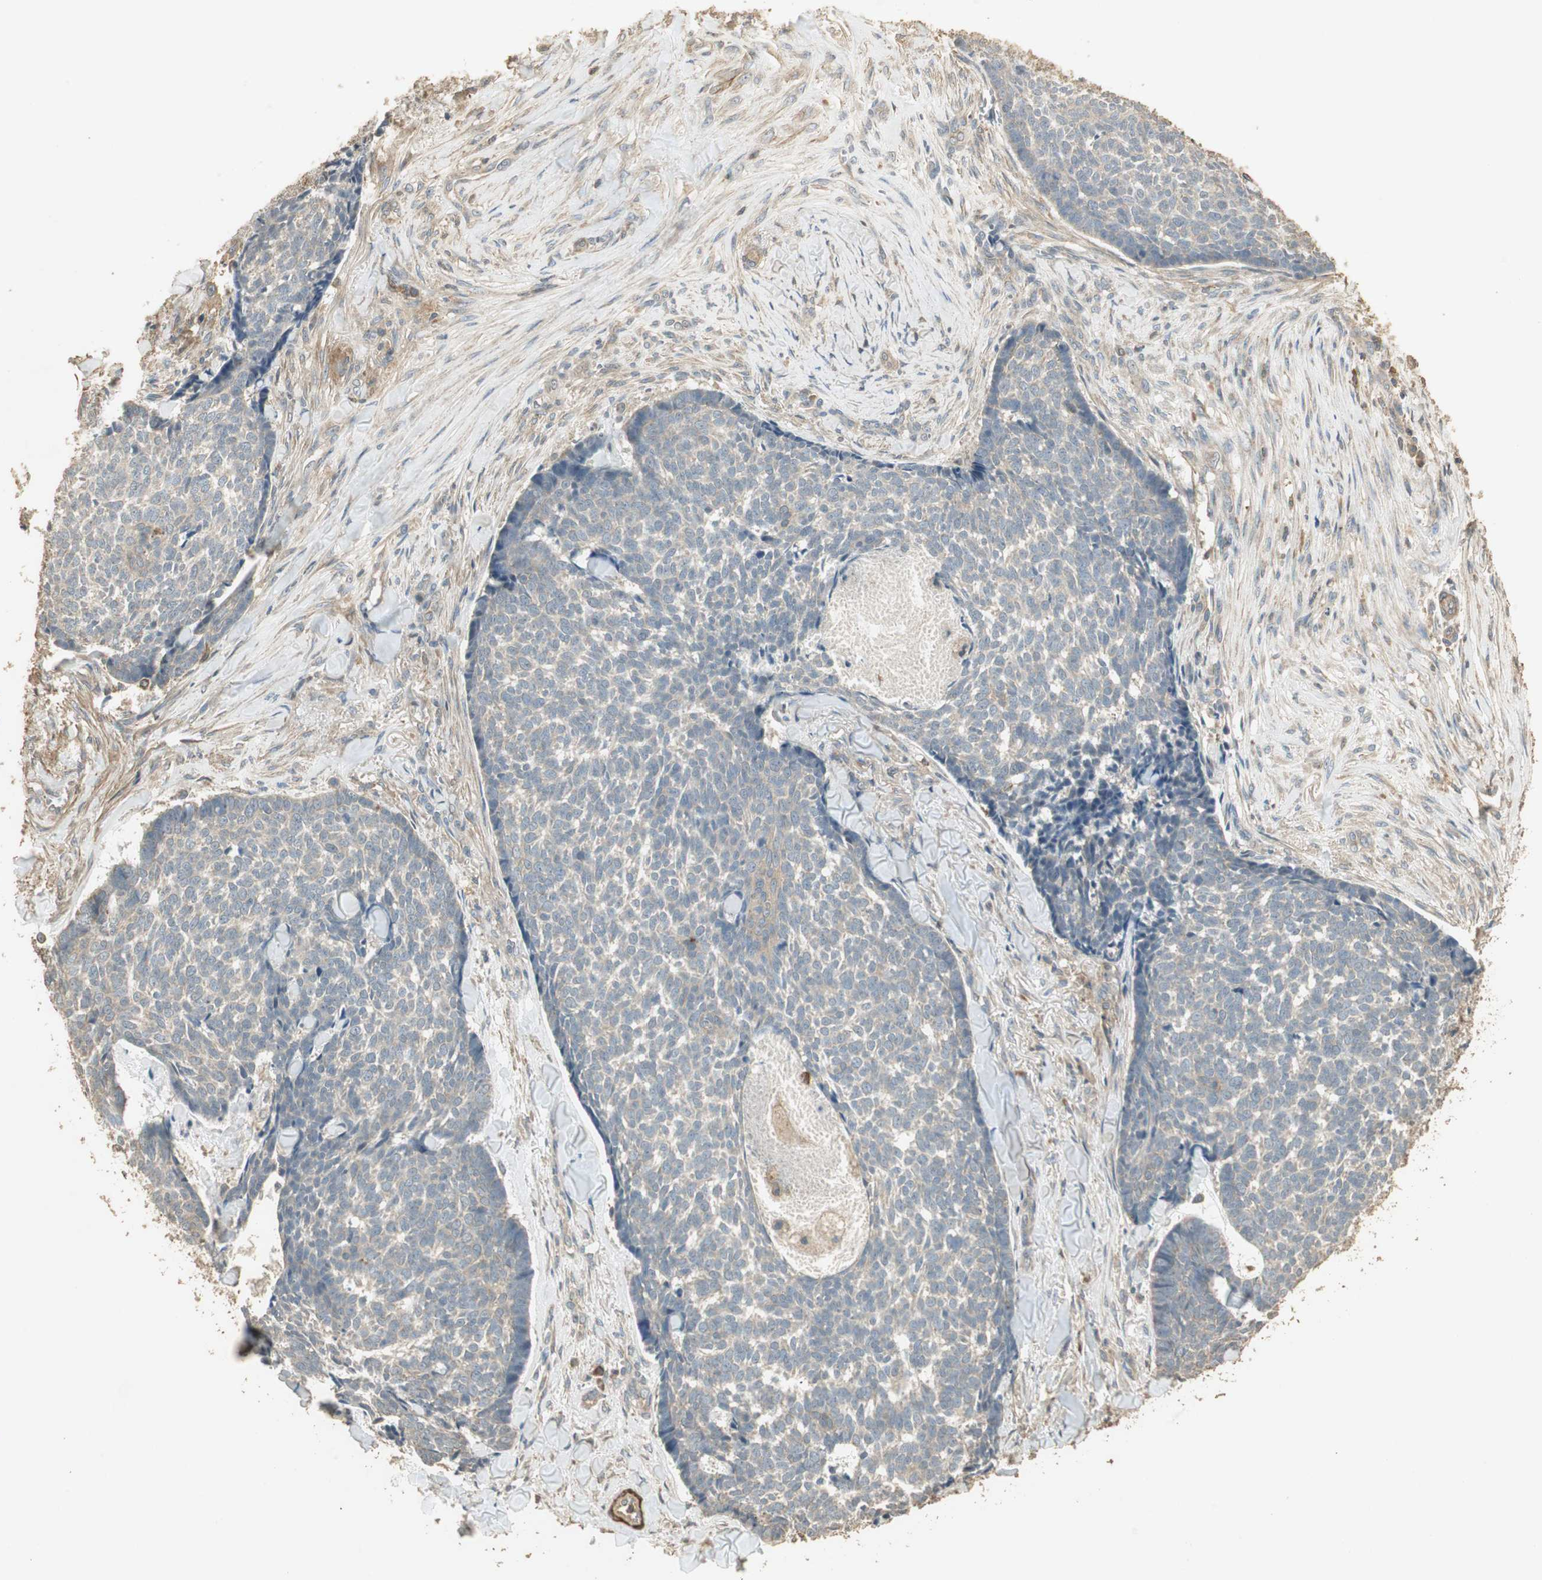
{"staining": {"intensity": "negative", "quantity": "none", "location": "none"}, "tissue": "skin cancer", "cell_type": "Tumor cells", "image_type": "cancer", "snomed": [{"axis": "morphology", "description": "Basal cell carcinoma"}, {"axis": "topography", "description": "Skin"}], "caption": "Immunohistochemical staining of basal cell carcinoma (skin) exhibits no significant staining in tumor cells.", "gene": "USP2", "patient": {"sex": "male", "age": 84}}